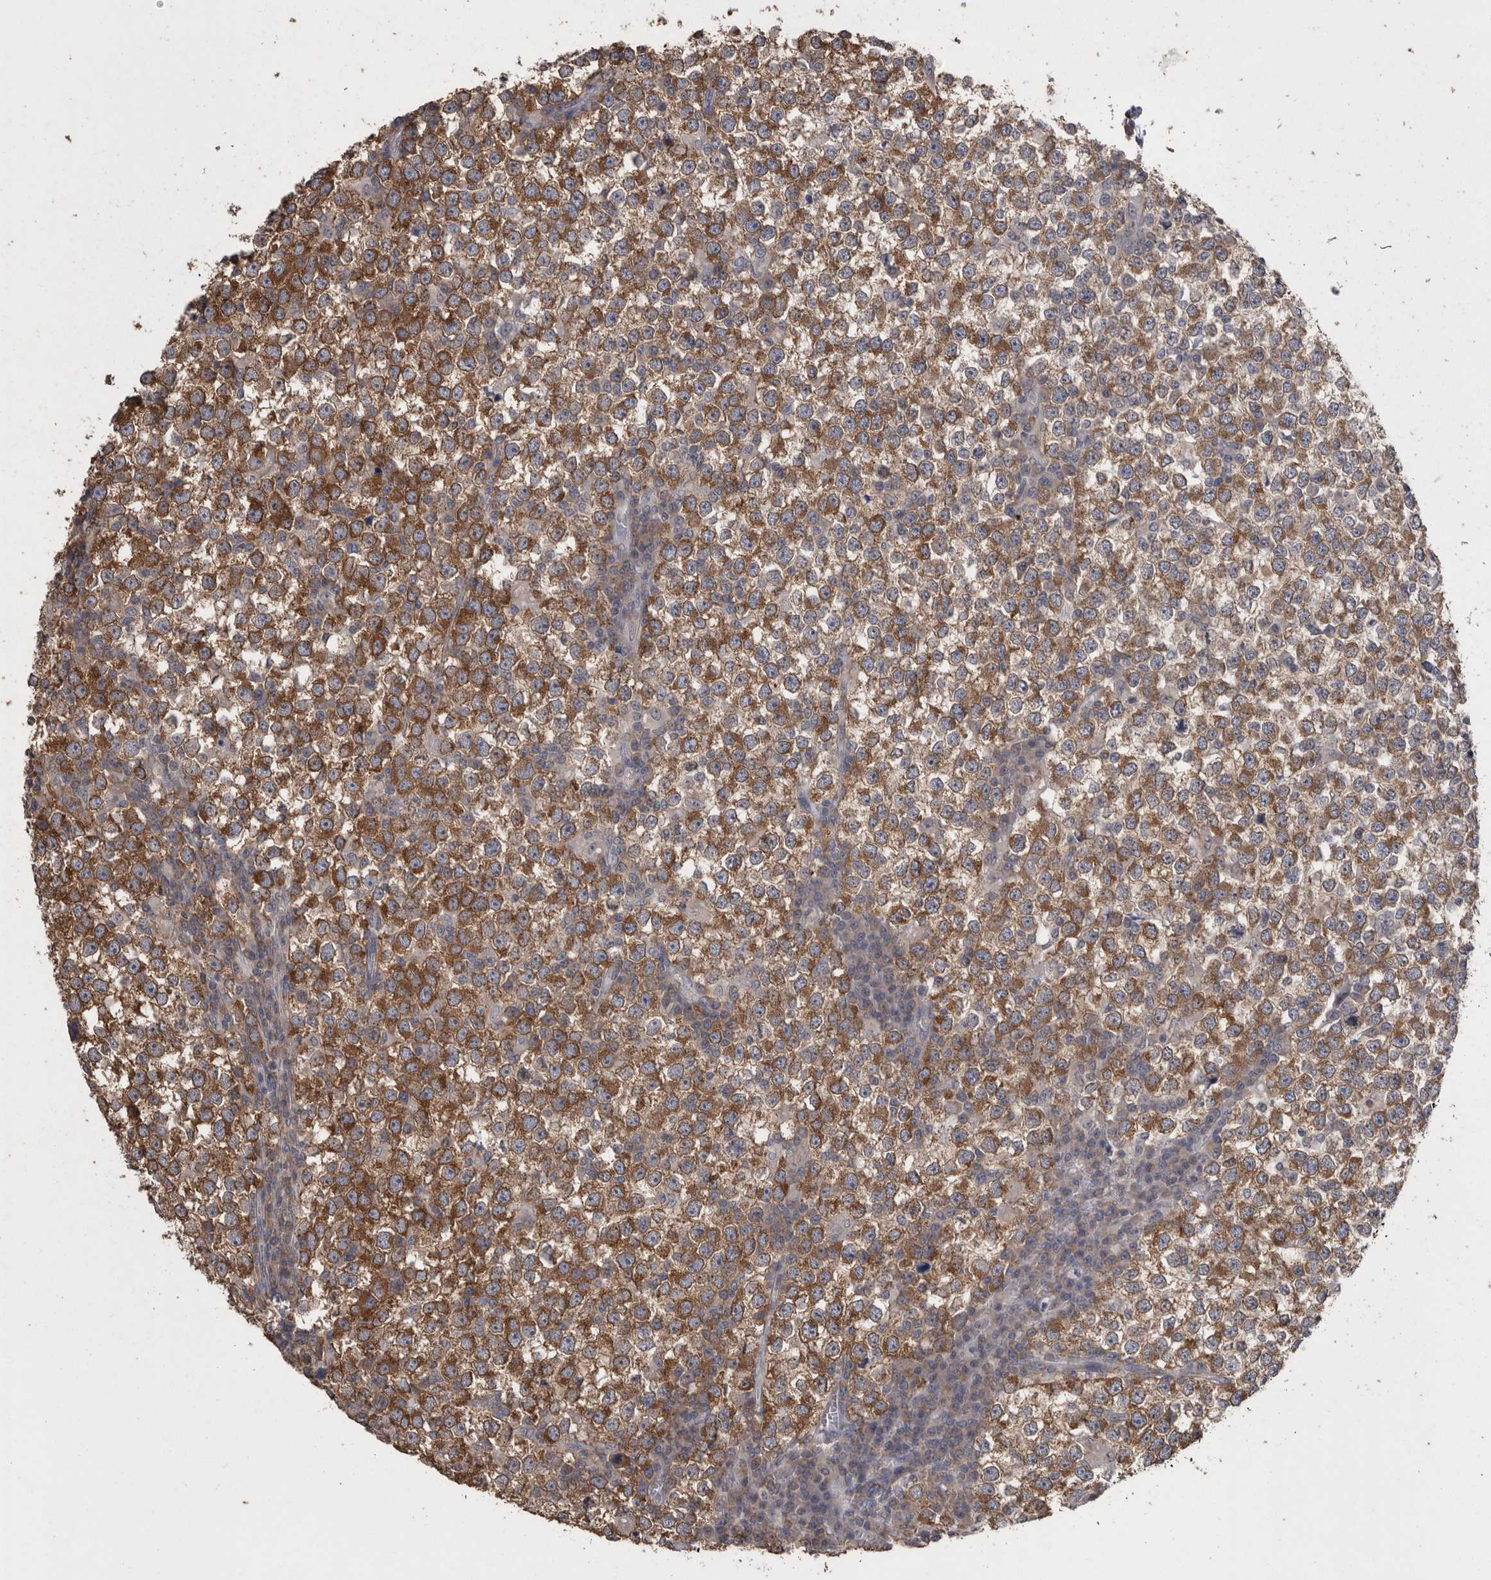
{"staining": {"intensity": "moderate", "quantity": ">75%", "location": "cytoplasmic/membranous"}, "tissue": "testis cancer", "cell_type": "Tumor cells", "image_type": "cancer", "snomed": [{"axis": "morphology", "description": "Seminoma, NOS"}, {"axis": "topography", "description": "Testis"}], "caption": "IHC of human testis seminoma demonstrates medium levels of moderate cytoplasmic/membranous expression in approximately >75% of tumor cells.", "gene": "DDX6", "patient": {"sex": "male", "age": 65}}